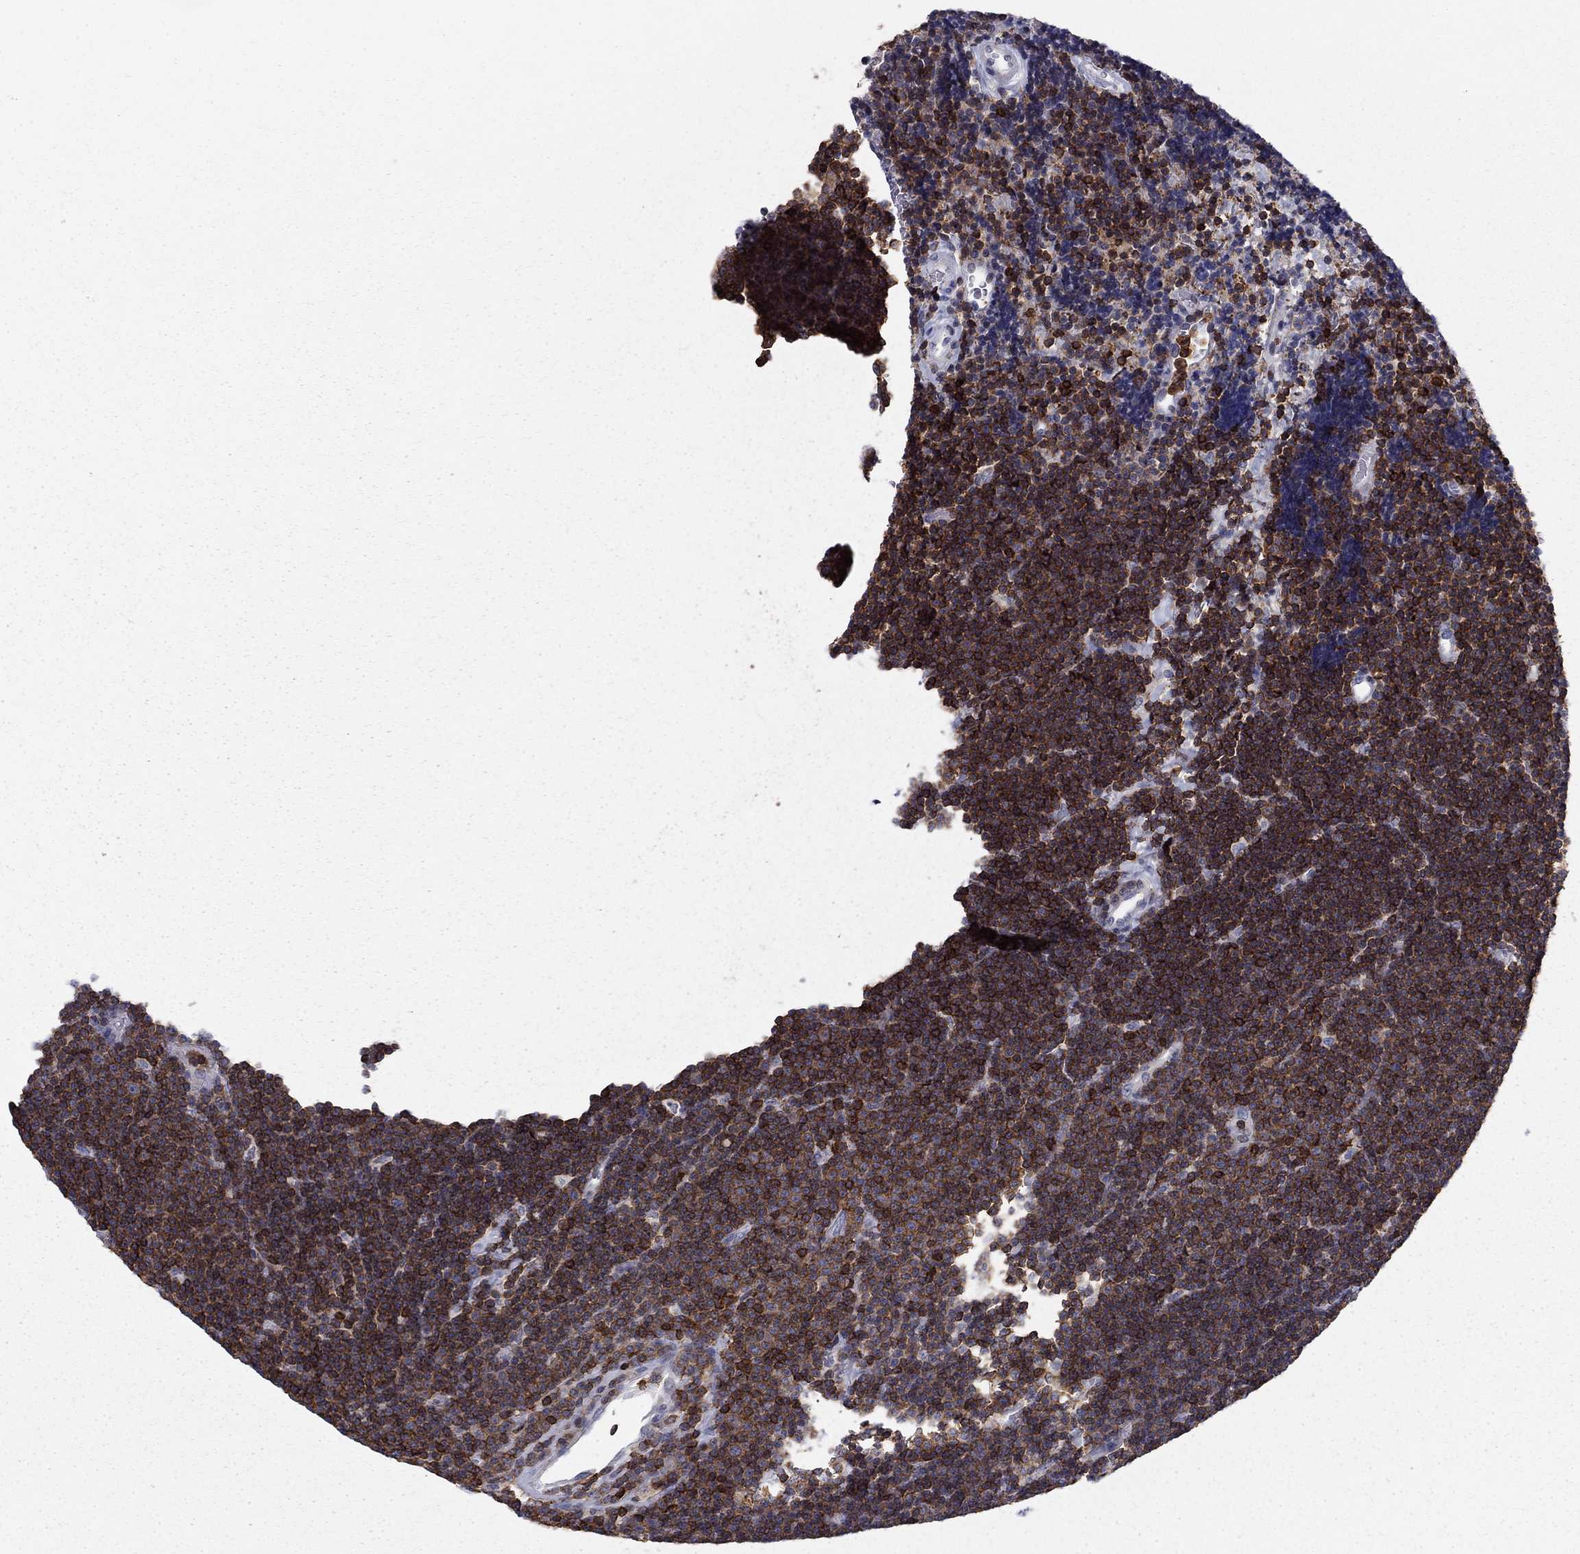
{"staining": {"intensity": "moderate", "quantity": ">75%", "location": "cytoplasmic/membranous"}, "tissue": "lymphoma", "cell_type": "Tumor cells", "image_type": "cancer", "snomed": [{"axis": "morphology", "description": "Malignant lymphoma, non-Hodgkin's type, Low grade"}, {"axis": "topography", "description": "Brain"}], "caption": "High-magnification brightfield microscopy of lymphoma stained with DAB (brown) and counterstained with hematoxylin (blue). tumor cells exhibit moderate cytoplasmic/membranous expression is identified in about>75% of cells.", "gene": "ARHGAP27", "patient": {"sex": "female", "age": 66}}